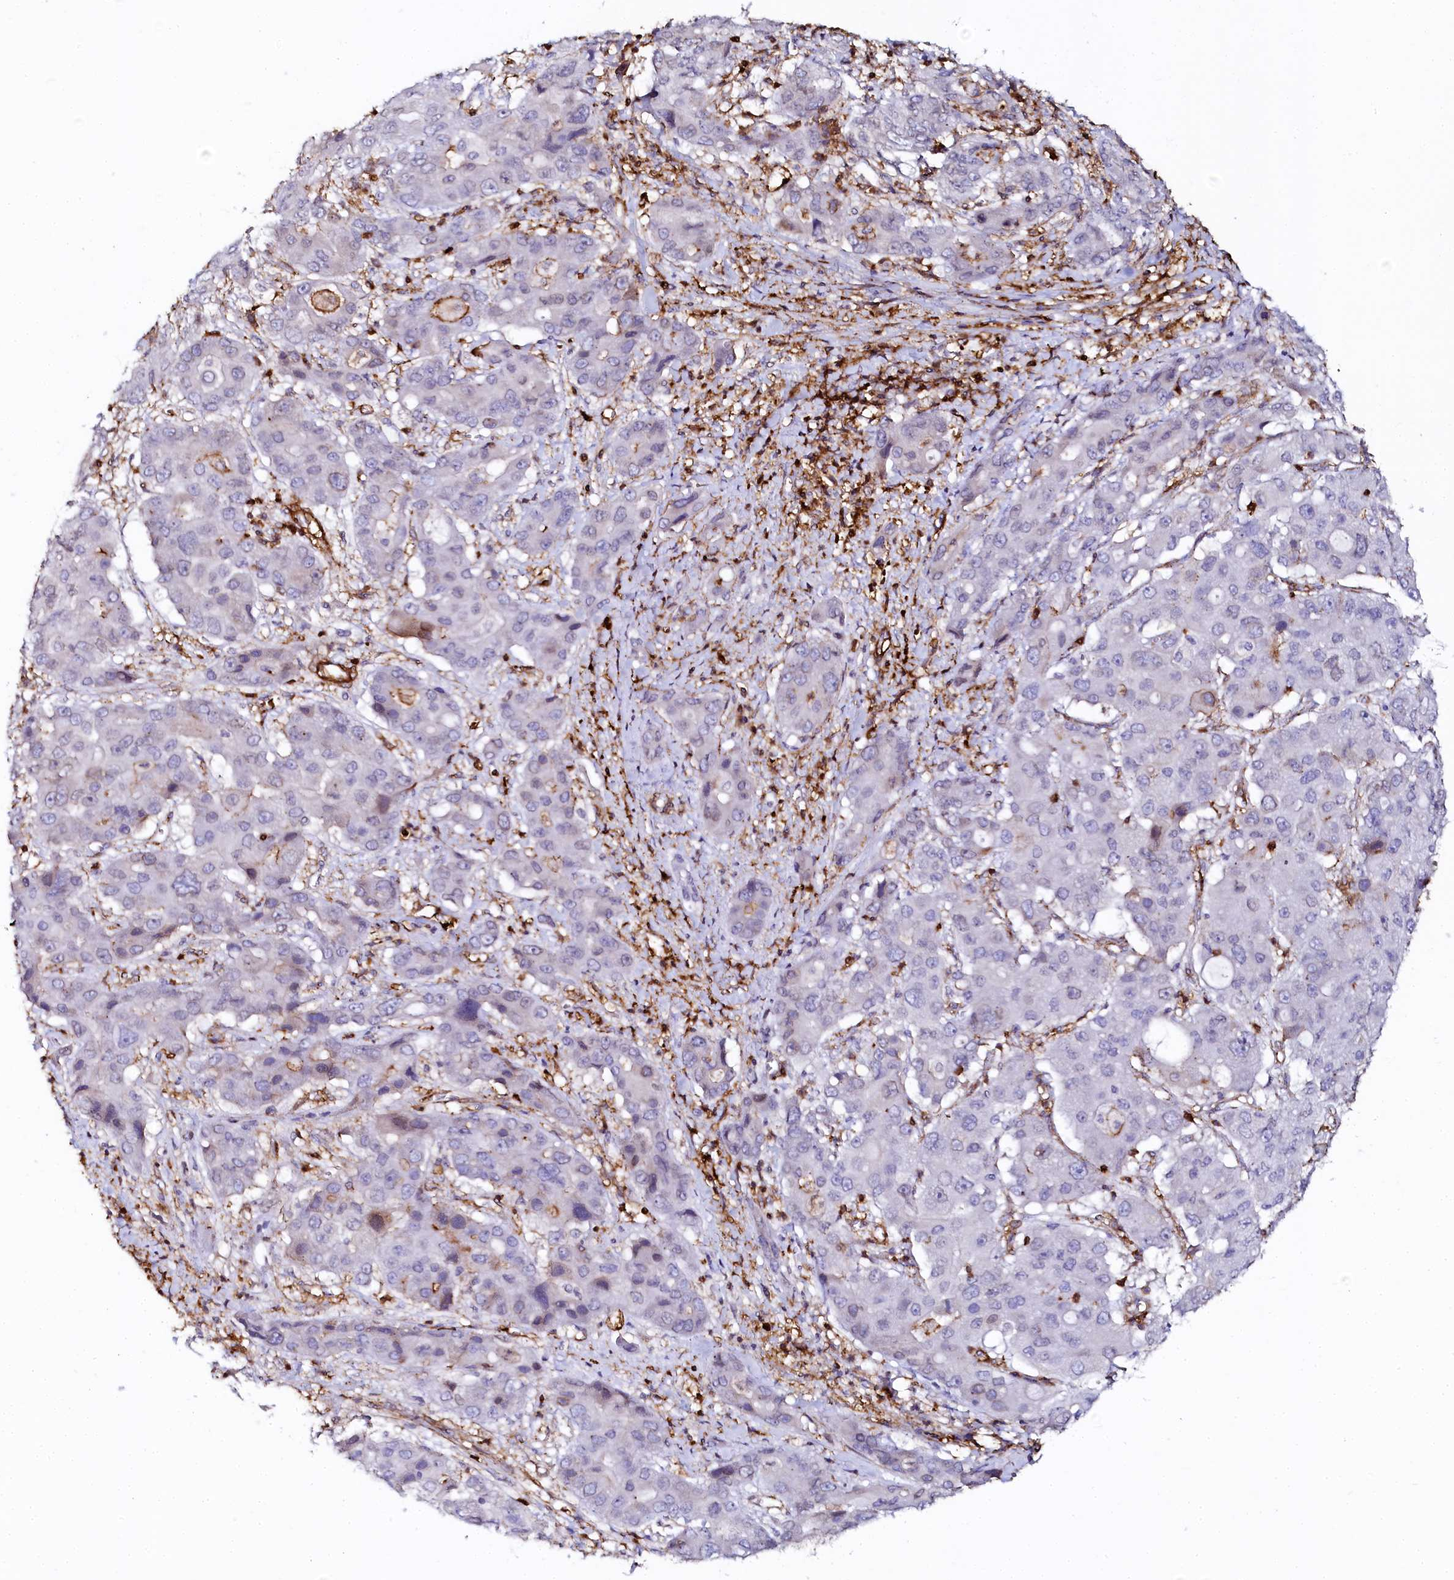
{"staining": {"intensity": "negative", "quantity": "none", "location": "none"}, "tissue": "liver cancer", "cell_type": "Tumor cells", "image_type": "cancer", "snomed": [{"axis": "morphology", "description": "Cholangiocarcinoma"}, {"axis": "topography", "description": "Liver"}], "caption": "Immunohistochemistry image of cholangiocarcinoma (liver) stained for a protein (brown), which demonstrates no expression in tumor cells.", "gene": "AAAS", "patient": {"sex": "male", "age": 67}}